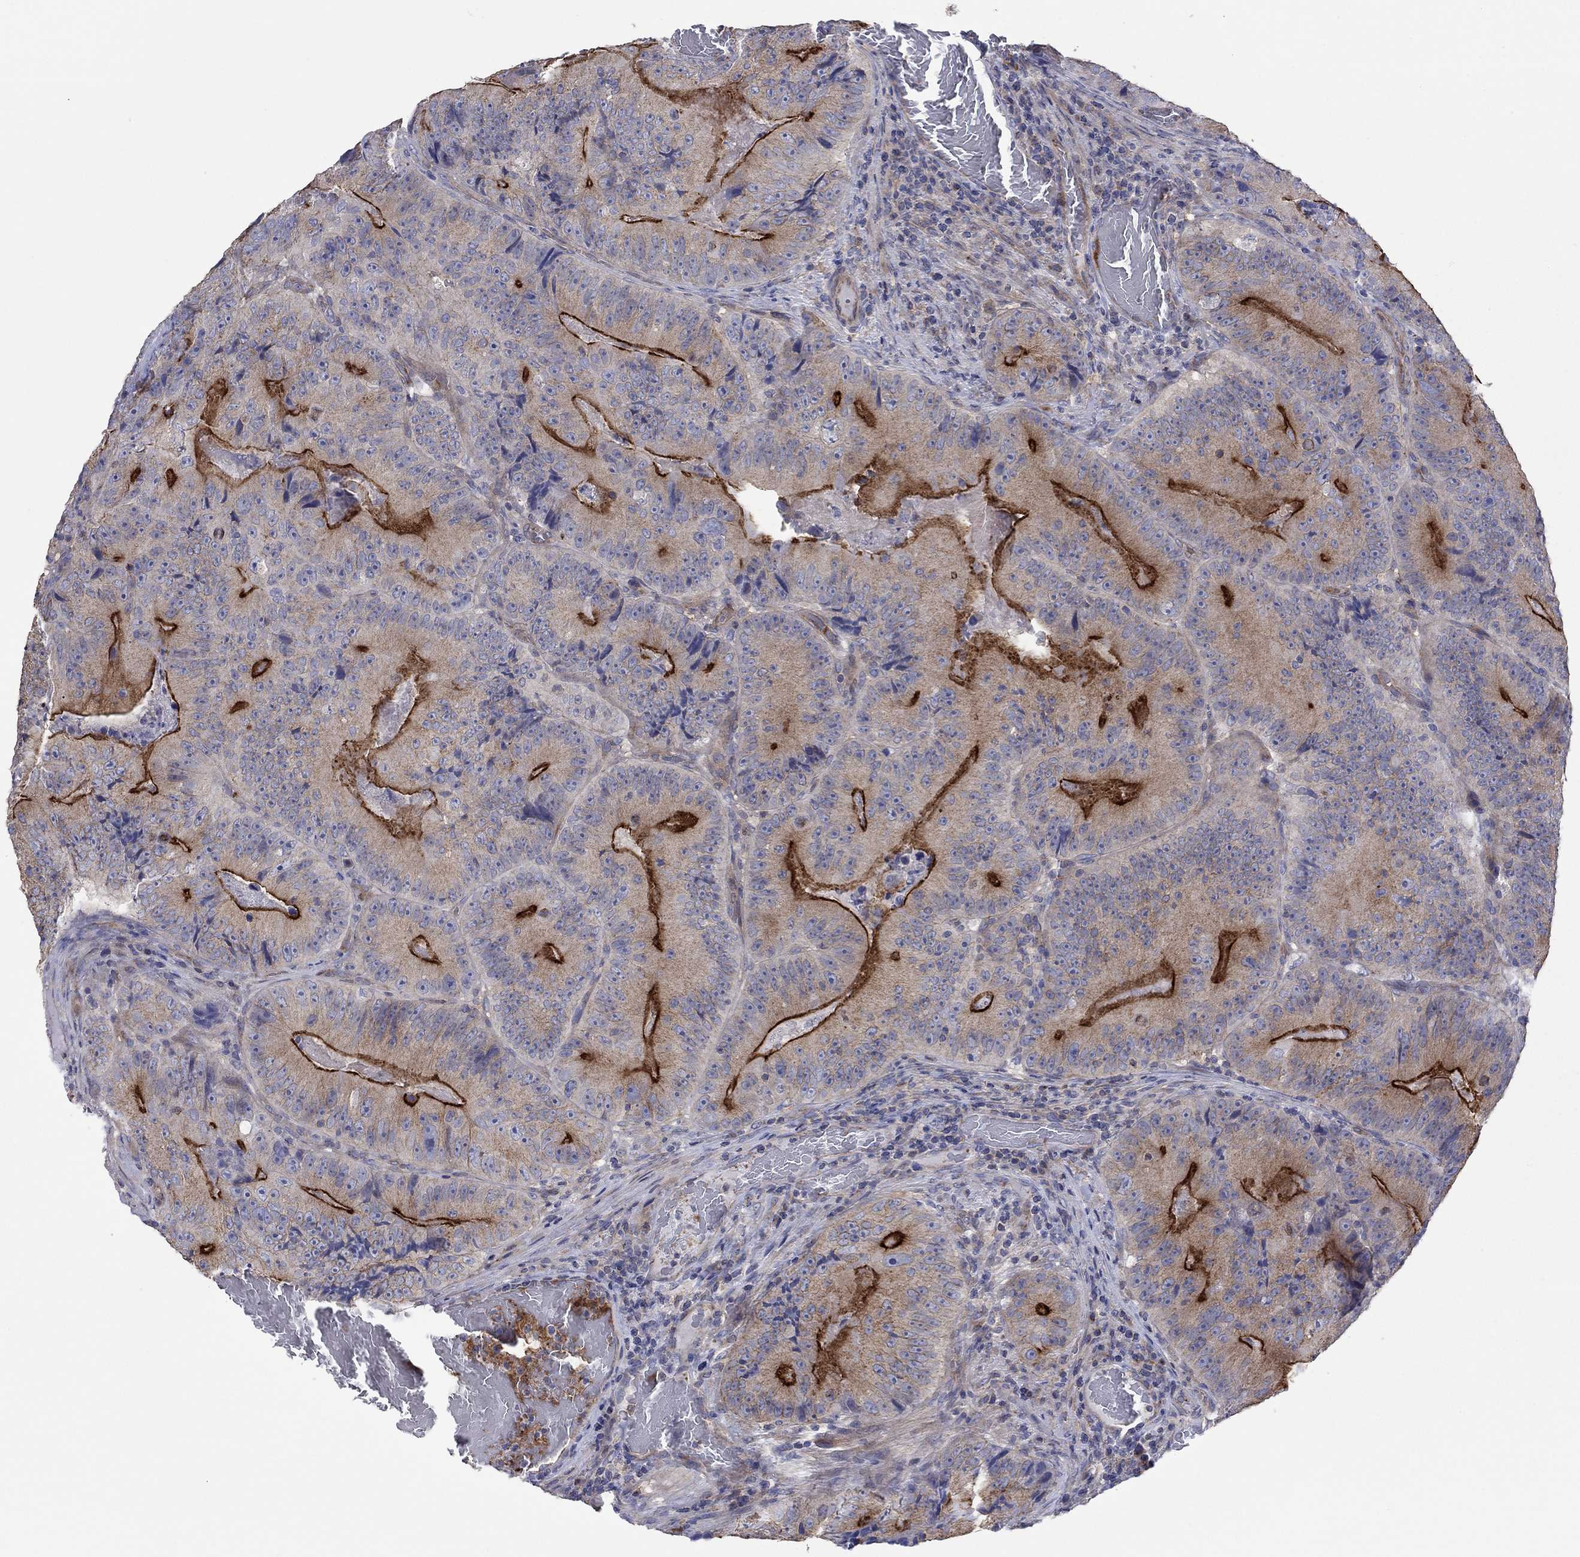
{"staining": {"intensity": "strong", "quantity": "<25%", "location": "cytoplasmic/membranous"}, "tissue": "colorectal cancer", "cell_type": "Tumor cells", "image_type": "cancer", "snomed": [{"axis": "morphology", "description": "Adenocarcinoma, NOS"}, {"axis": "topography", "description": "Colon"}], "caption": "Colorectal cancer (adenocarcinoma) tissue shows strong cytoplasmic/membranous expression in about <25% of tumor cells", "gene": "TPRN", "patient": {"sex": "female", "age": 86}}